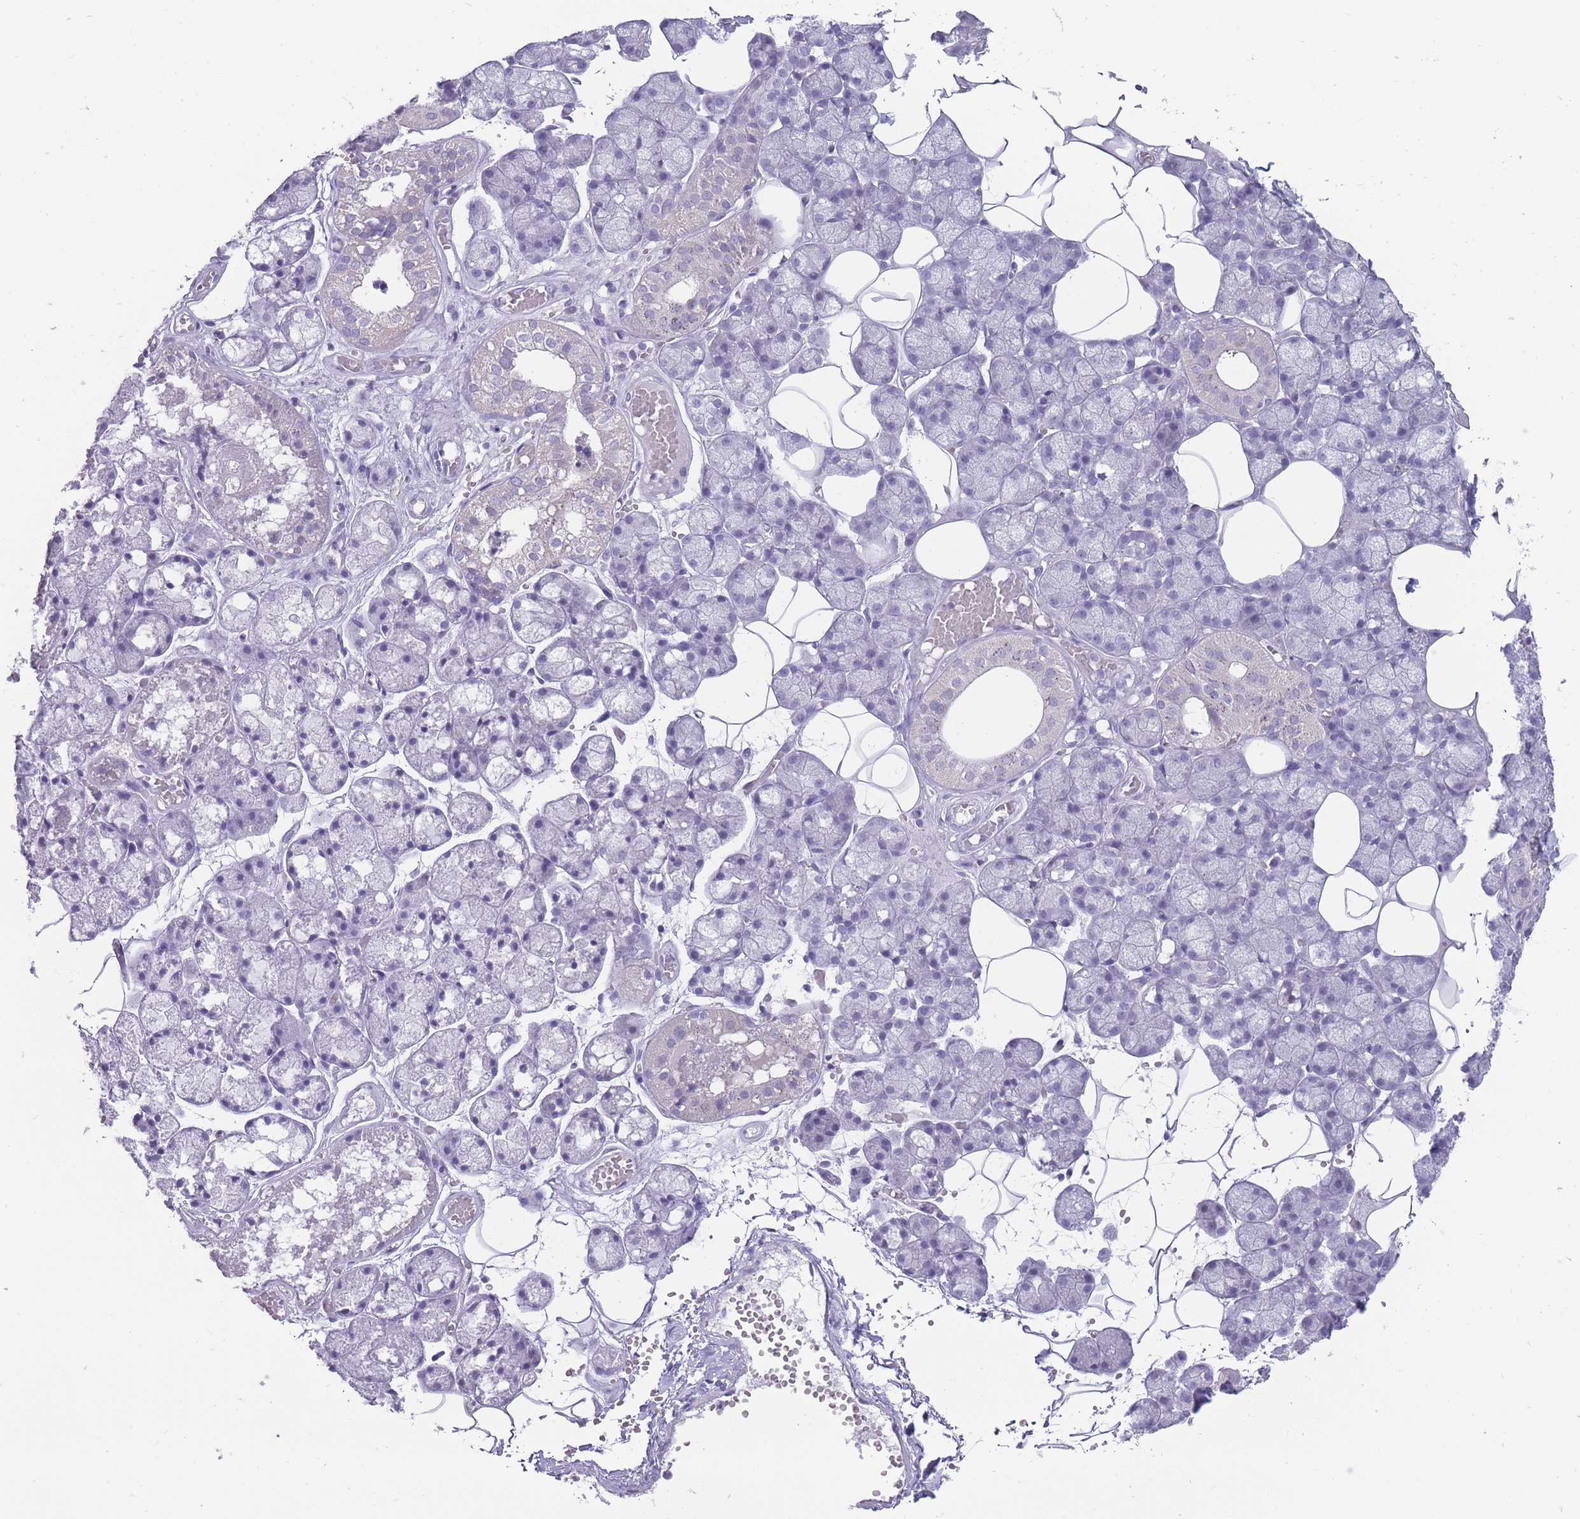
{"staining": {"intensity": "negative", "quantity": "none", "location": "none"}, "tissue": "salivary gland", "cell_type": "Glandular cells", "image_type": "normal", "snomed": [{"axis": "morphology", "description": "Normal tissue, NOS"}, {"axis": "topography", "description": "Salivary gland"}], "caption": "A histopathology image of salivary gland stained for a protein demonstrates no brown staining in glandular cells. (DAB (3,3'-diaminobenzidine) IHC, high magnification).", "gene": "ERICH4", "patient": {"sex": "male", "age": 62}}